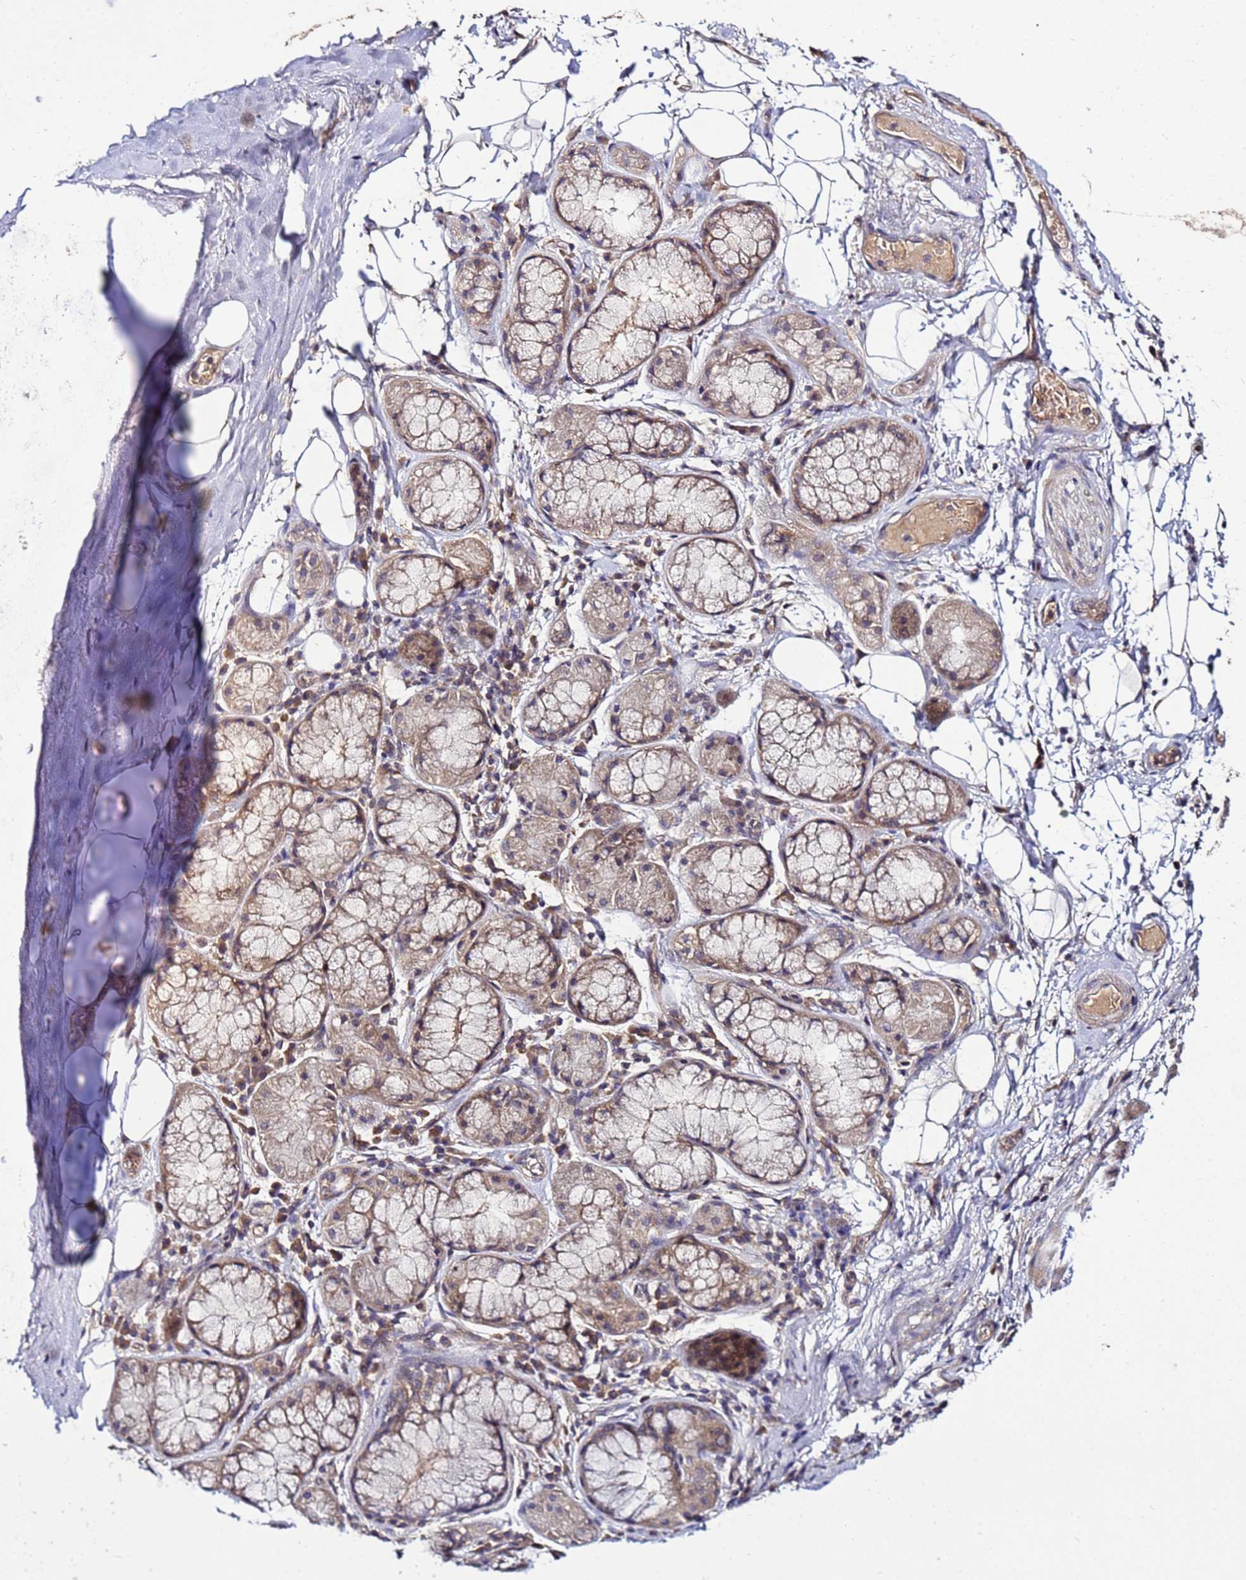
{"staining": {"intensity": "negative", "quantity": "none", "location": "none"}, "tissue": "adipose tissue", "cell_type": "Adipocytes", "image_type": "normal", "snomed": [{"axis": "morphology", "description": "Normal tissue, NOS"}, {"axis": "topography", "description": "Lymph node"}, {"axis": "topography", "description": "Cartilage tissue"}, {"axis": "topography", "description": "Bronchus"}], "caption": "IHC histopathology image of unremarkable human adipose tissue stained for a protein (brown), which reveals no expression in adipocytes.", "gene": "GSPT2", "patient": {"sex": "male", "age": 63}}